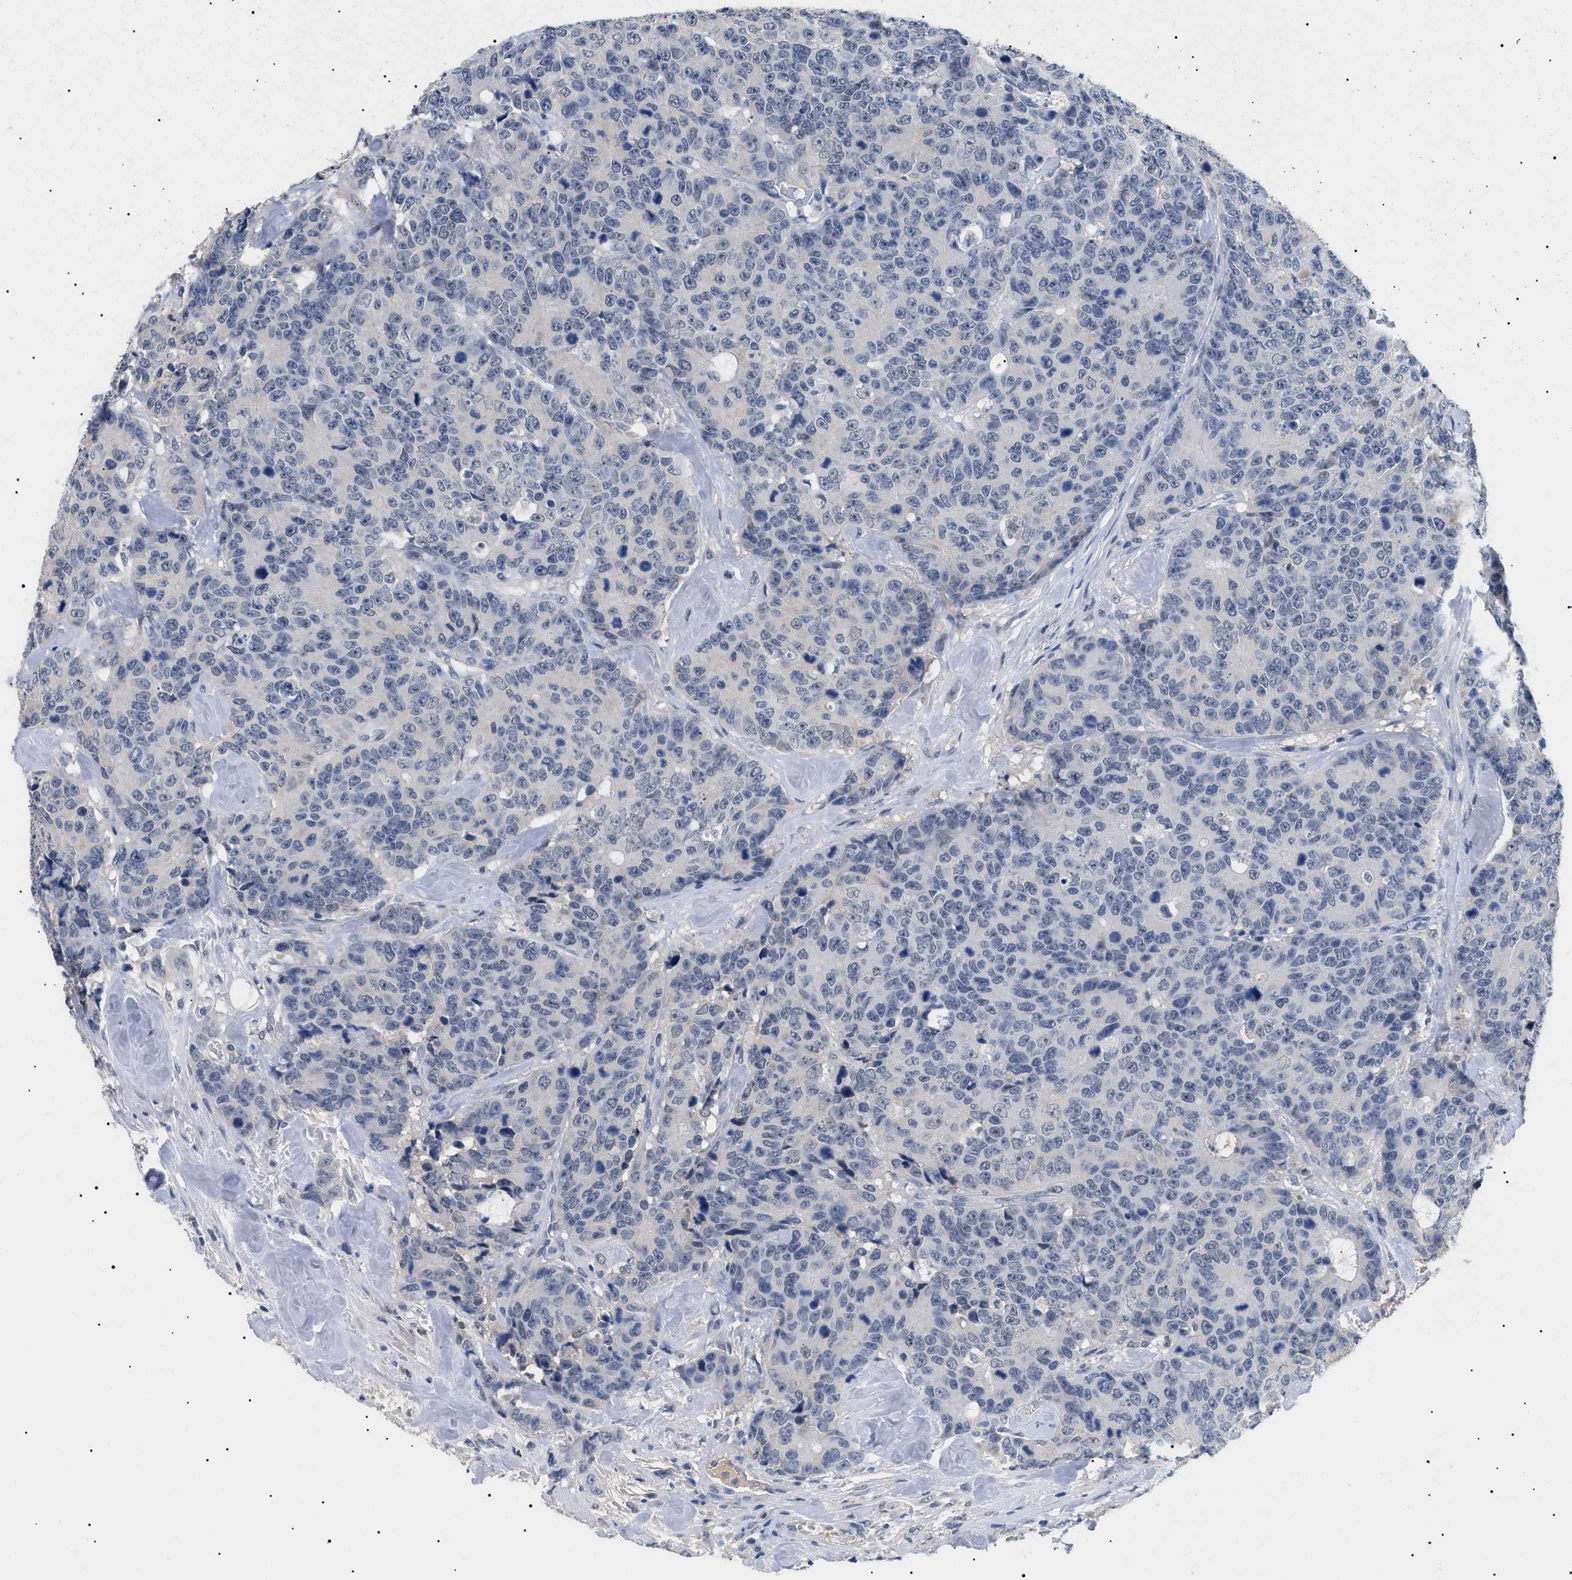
{"staining": {"intensity": "negative", "quantity": "none", "location": "none"}, "tissue": "colorectal cancer", "cell_type": "Tumor cells", "image_type": "cancer", "snomed": [{"axis": "morphology", "description": "Adenocarcinoma, NOS"}, {"axis": "topography", "description": "Colon"}], "caption": "Immunohistochemistry (IHC) of colorectal cancer (adenocarcinoma) demonstrates no positivity in tumor cells. The staining was performed using DAB to visualize the protein expression in brown, while the nuclei were stained in blue with hematoxylin (Magnification: 20x).", "gene": "PRRT2", "patient": {"sex": "female", "age": 86}}